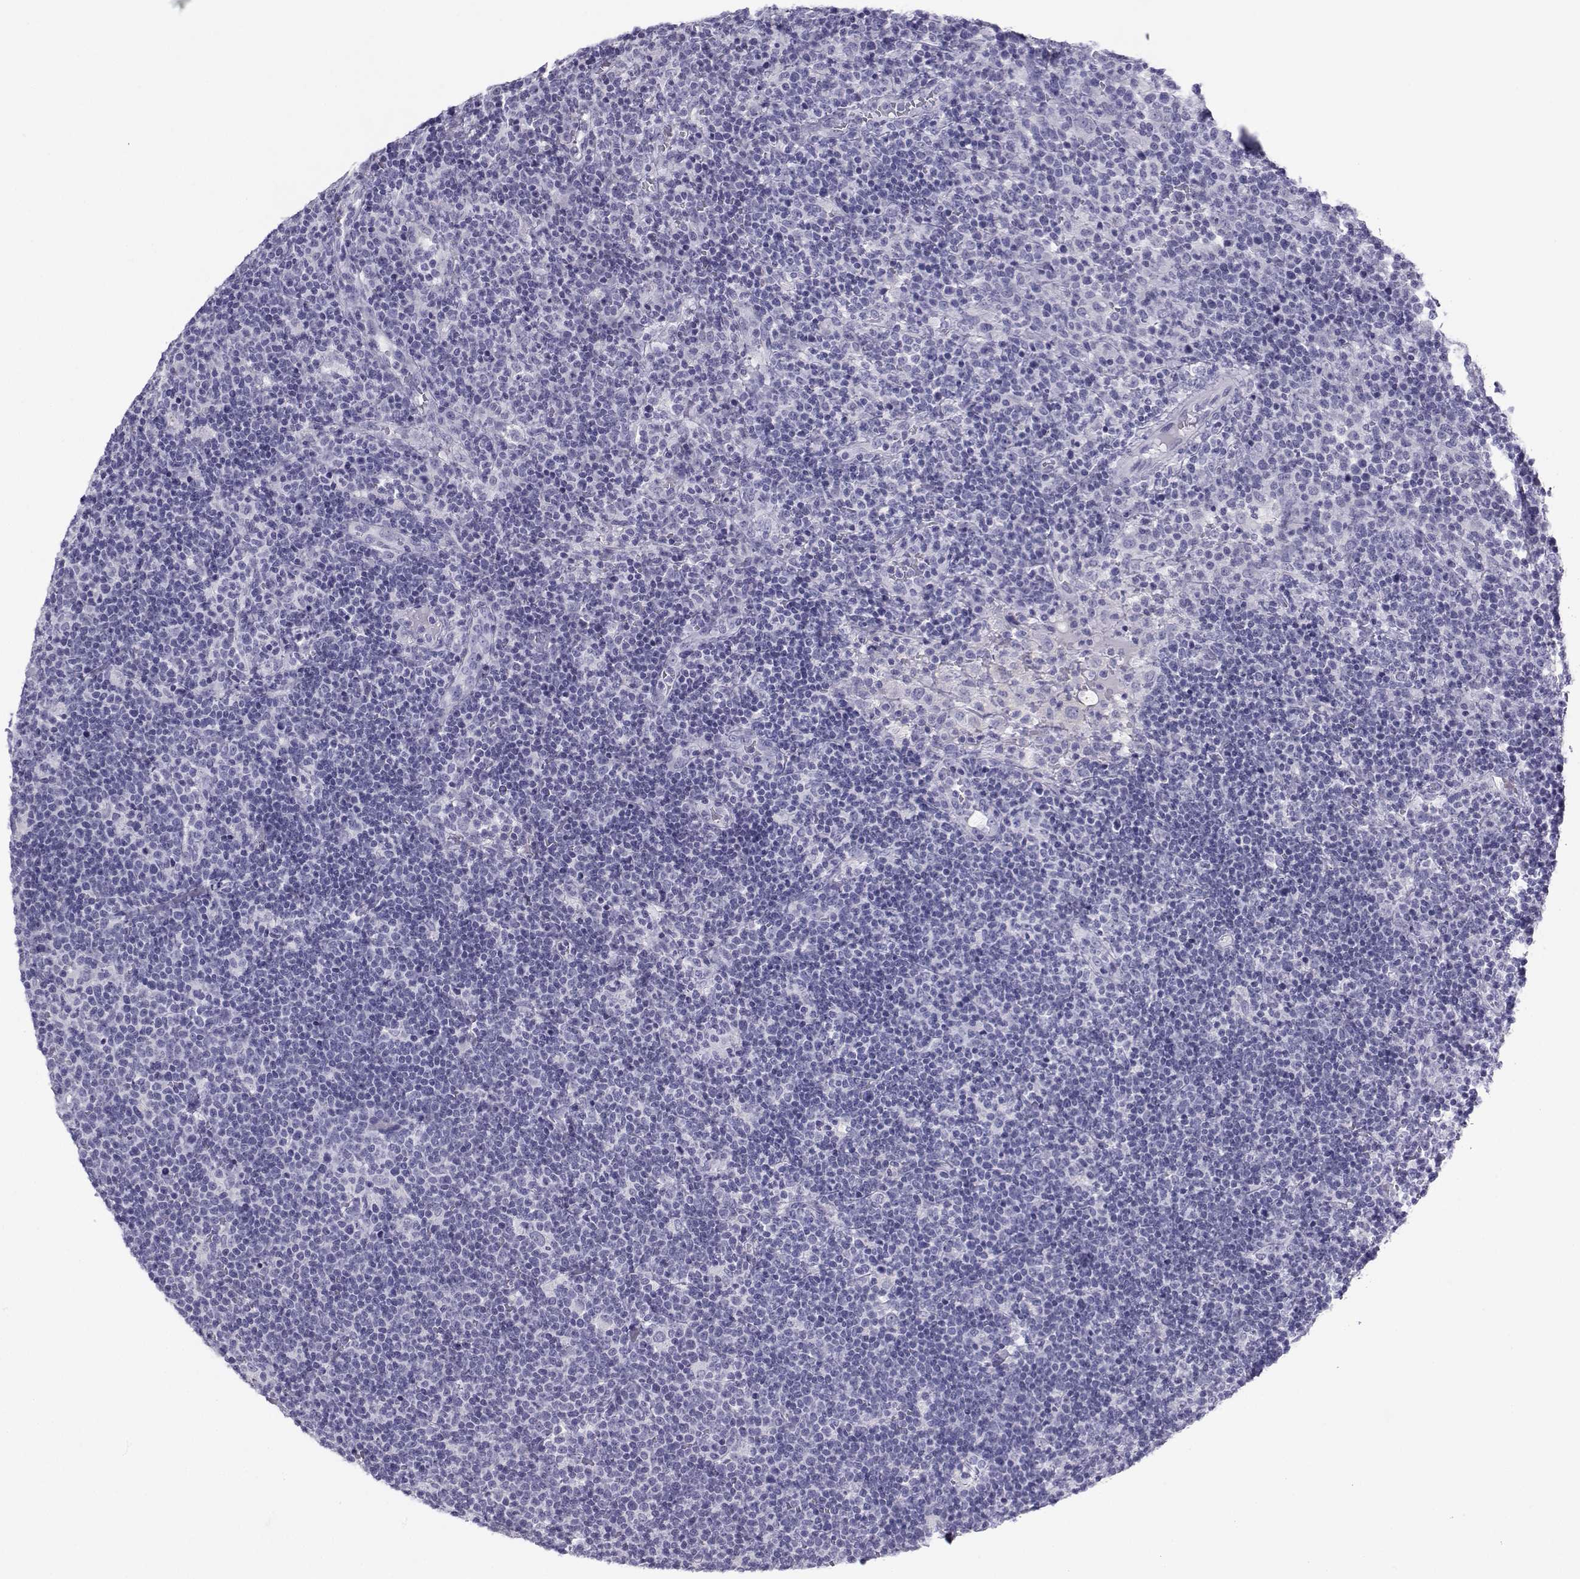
{"staining": {"intensity": "negative", "quantity": "none", "location": "none"}, "tissue": "lymphoma", "cell_type": "Tumor cells", "image_type": "cancer", "snomed": [{"axis": "morphology", "description": "Malignant lymphoma, non-Hodgkin's type, High grade"}, {"axis": "topography", "description": "Lymph node"}], "caption": "The IHC photomicrograph has no significant expression in tumor cells of malignant lymphoma, non-Hodgkin's type (high-grade) tissue.", "gene": "SST", "patient": {"sex": "male", "age": 61}}